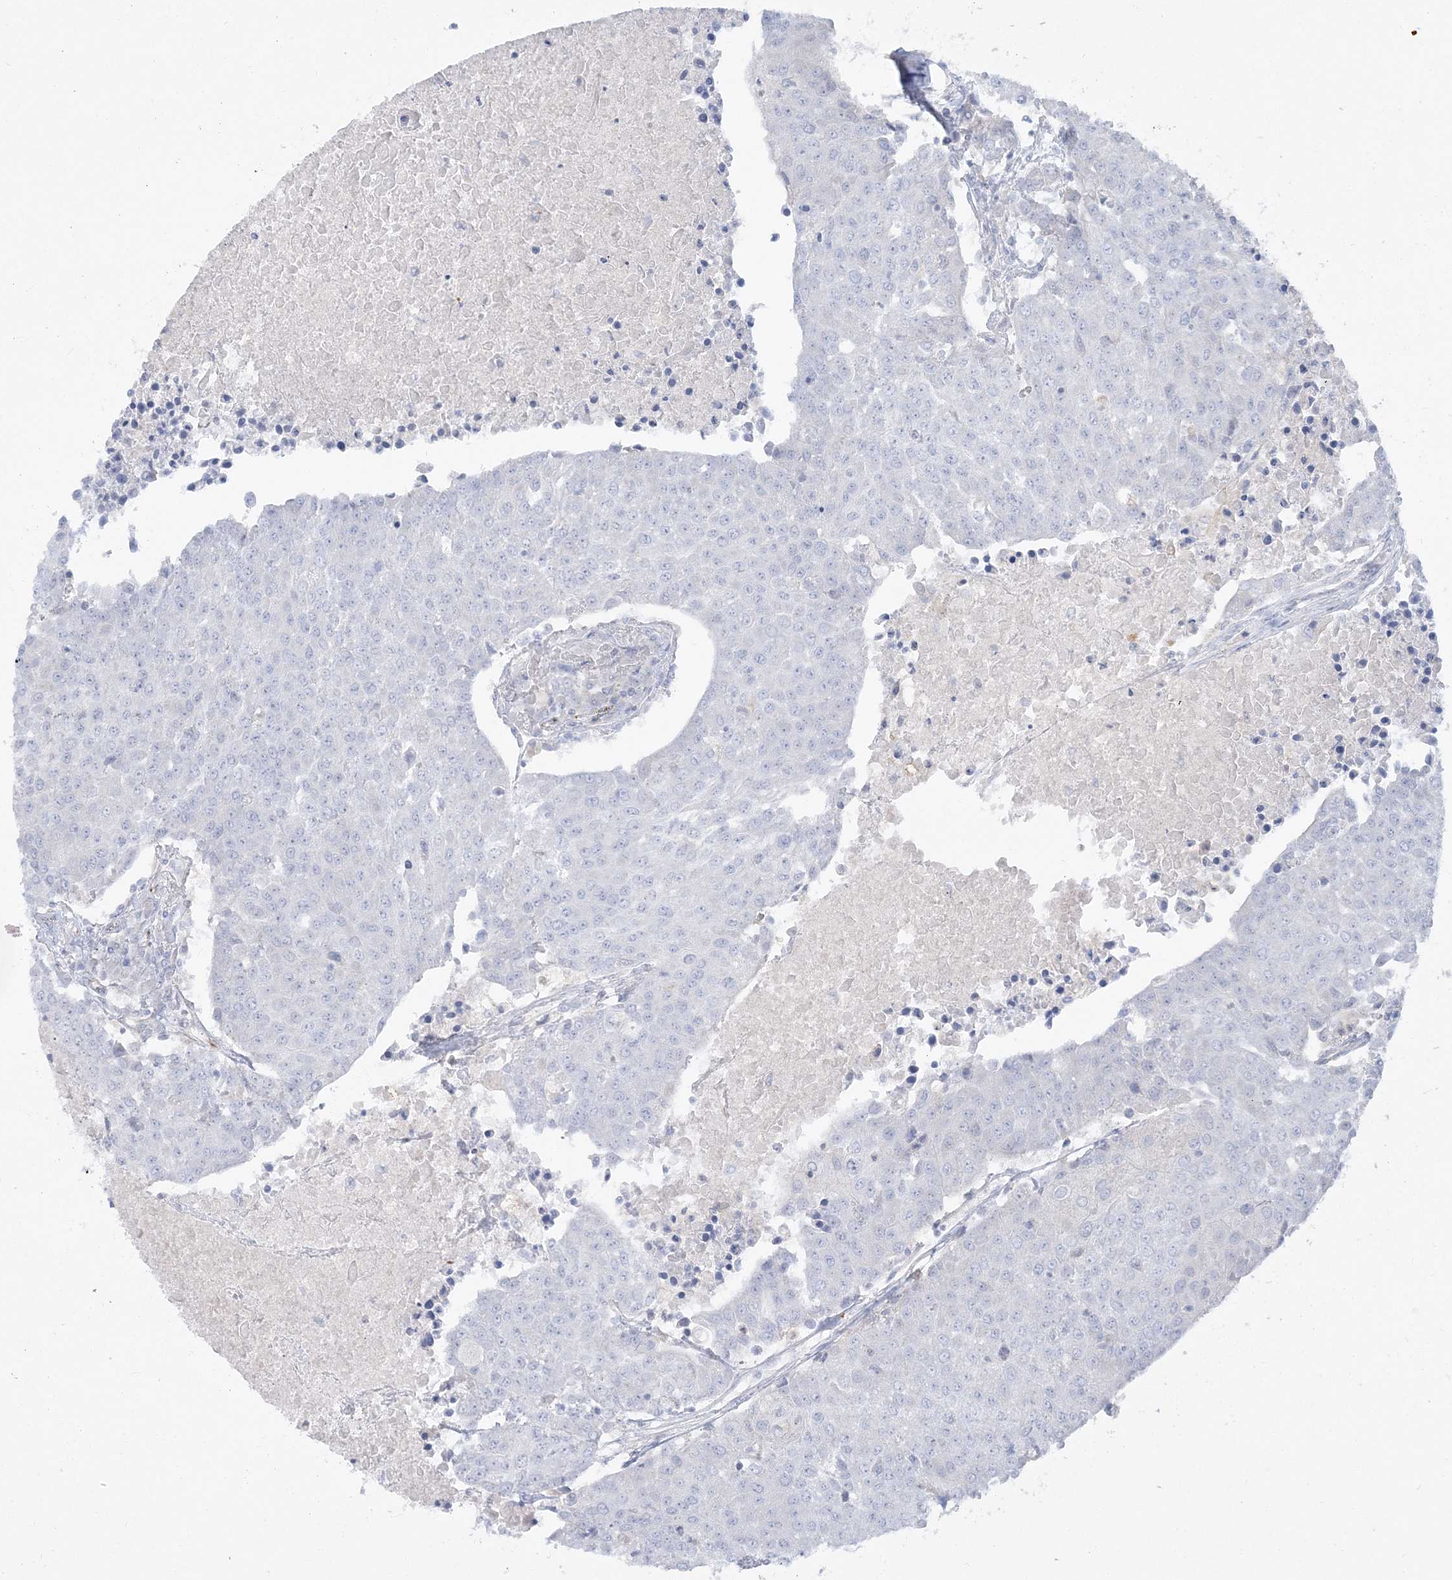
{"staining": {"intensity": "negative", "quantity": "none", "location": "none"}, "tissue": "urothelial cancer", "cell_type": "Tumor cells", "image_type": "cancer", "snomed": [{"axis": "morphology", "description": "Urothelial carcinoma, High grade"}, {"axis": "topography", "description": "Urinary bladder"}], "caption": "High-grade urothelial carcinoma was stained to show a protein in brown. There is no significant staining in tumor cells.", "gene": "GPAT2", "patient": {"sex": "female", "age": 85}}